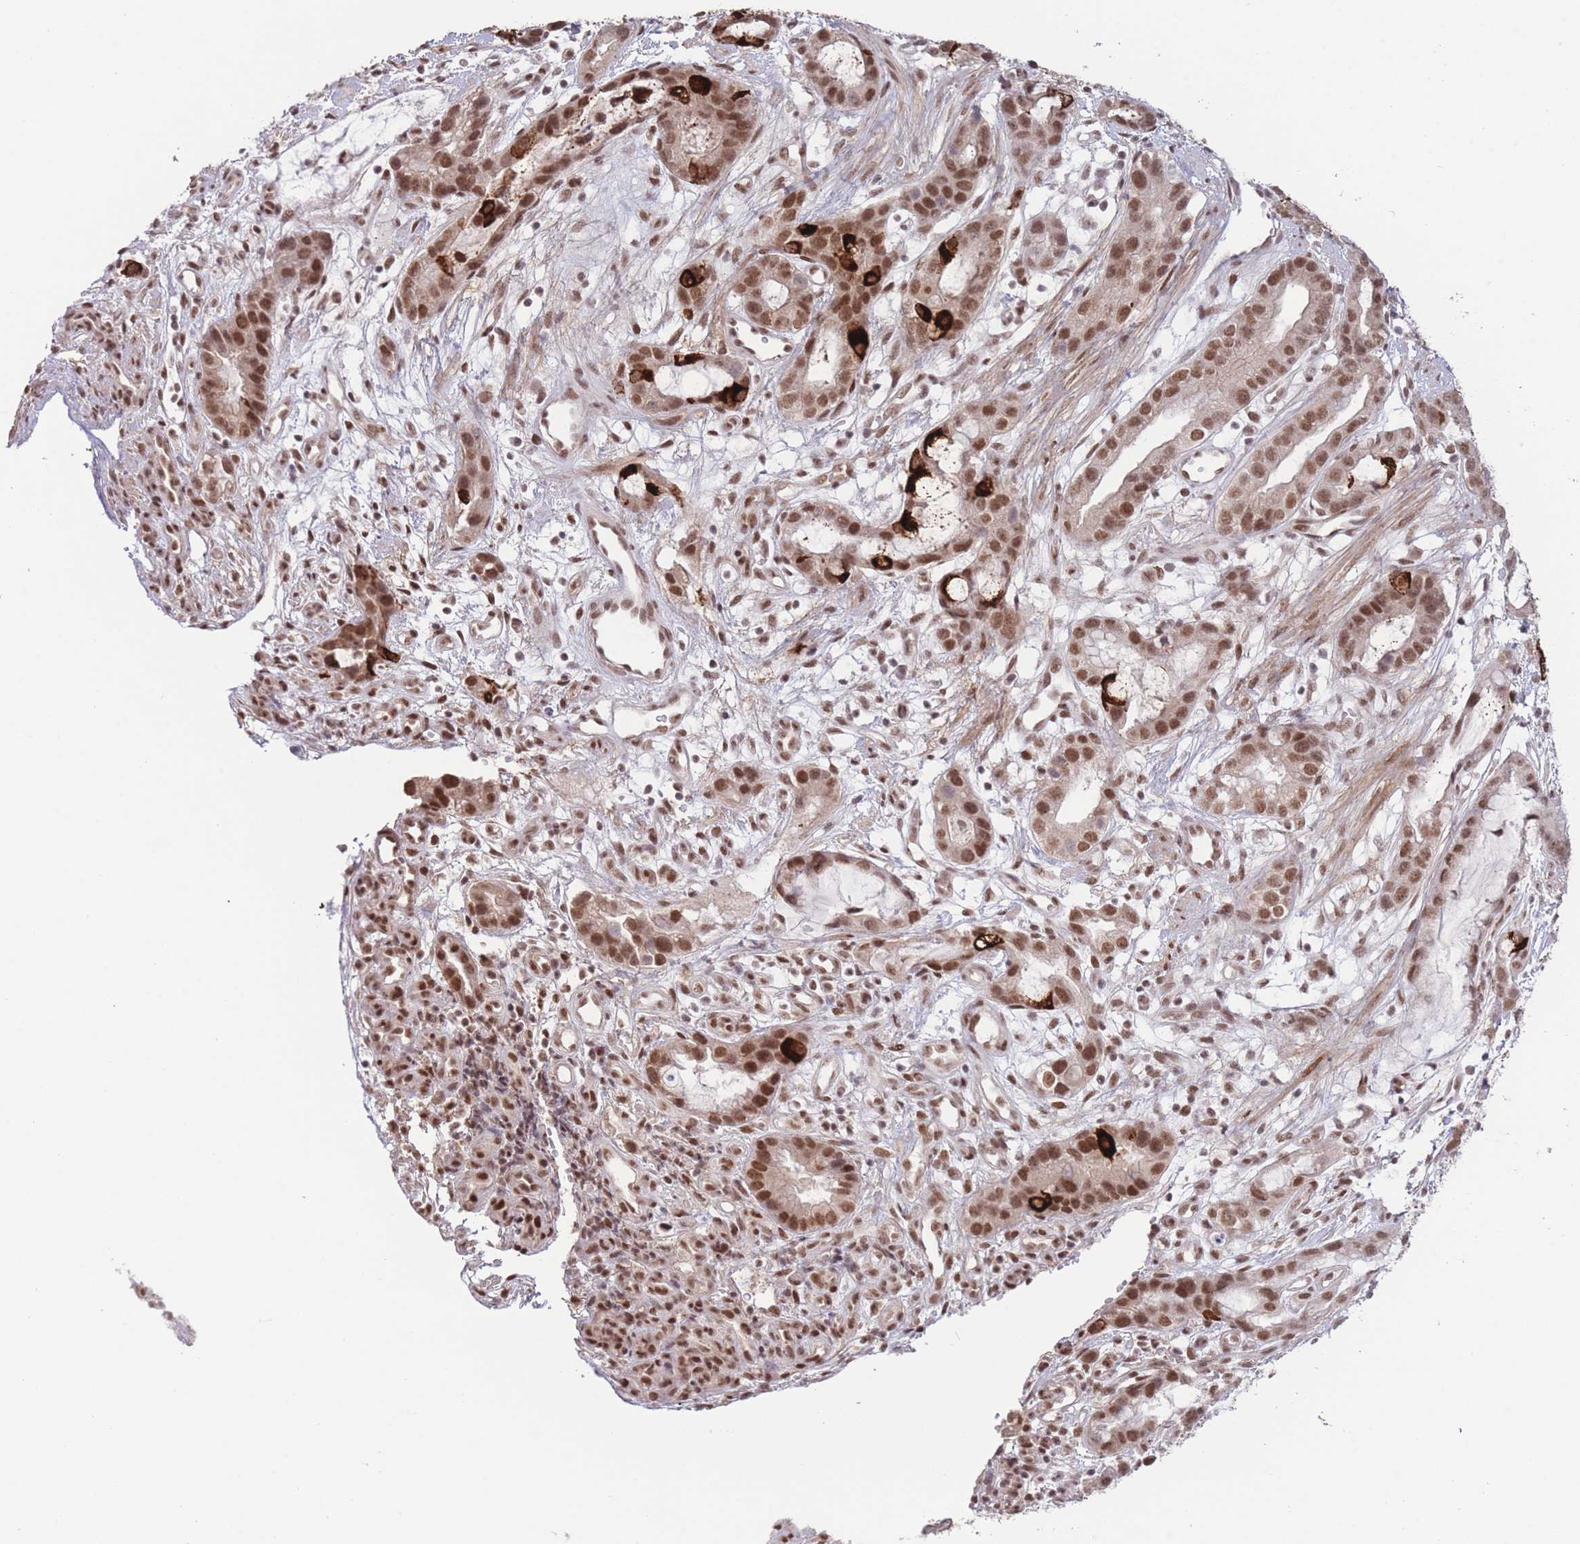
{"staining": {"intensity": "strong", "quantity": ">75%", "location": "cytoplasmic/membranous,nuclear"}, "tissue": "stomach cancer", "cell_type": "Tumor cells", "image_type": "cancer", "snomed": [{"axis": "morphology", "description": "Adenocarcinoma, NOS"}, {"axis": "topography", "description": "Stomach"}], "caption": "Stomach cancer was stained to show a protein in brown. There is high levels of strong cytoplasmic/membranous and nuclear expression in about >75% of tumor cells.", "gene": "CARD8", "patient": {"sex": "male", "age": 55}}